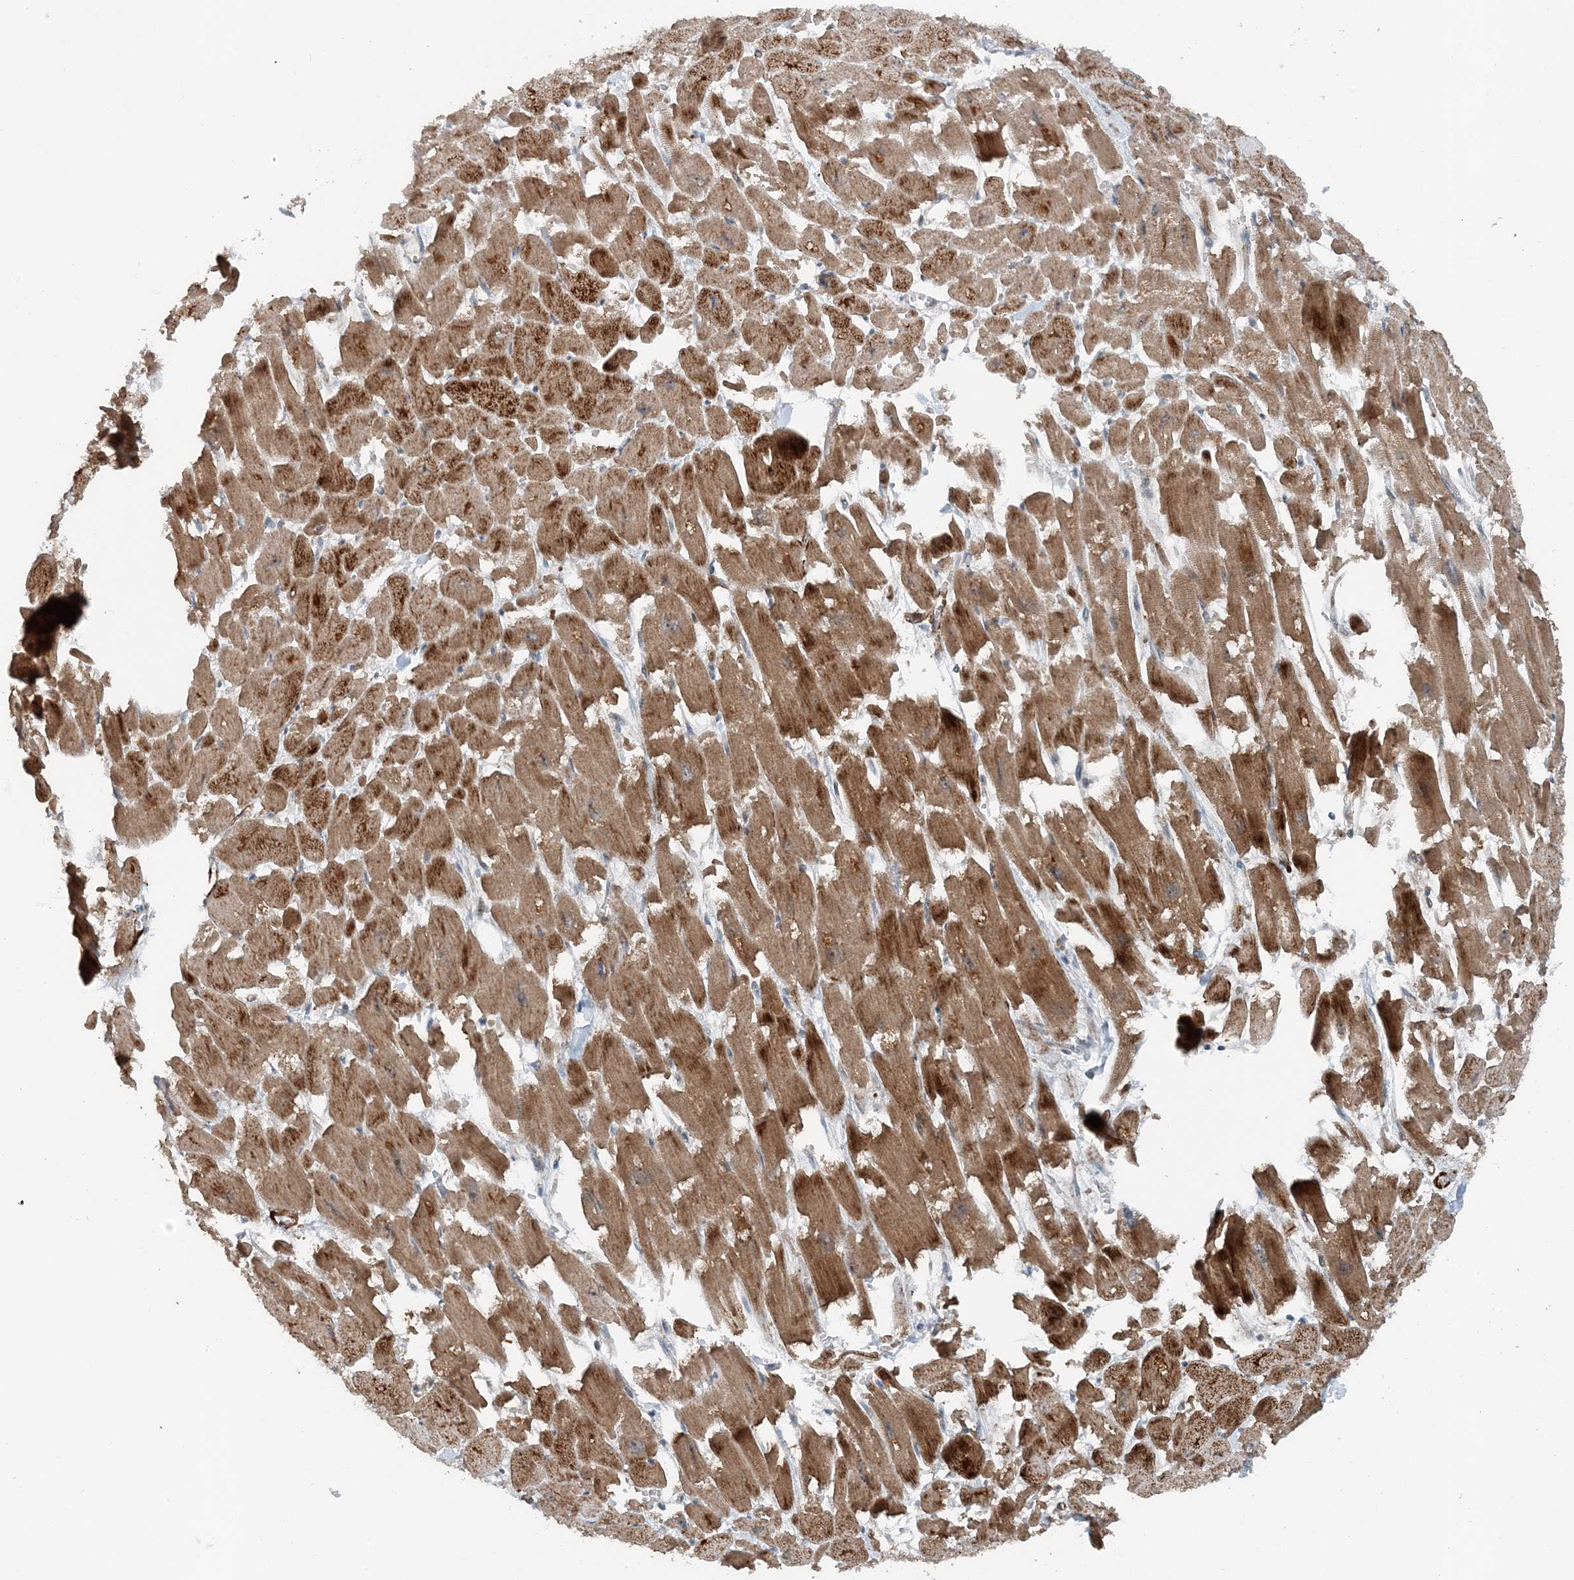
{"staining": {"intensity": "strong", "quantity": ">75%", "location": "cytoplasmic/membranous"}, "tissue": "heart muscle", "cell_type": "Cardiomyocytes", "image_type": "normal", "snomed": [{"axis": "morphology", "description": "Normal tissue, NOS"}, {"axis": "topography", "description": "Heart"}], "caption": "Benign heart muscle shows strong cytoplasmic/membranous staining in about >75% of cardiomyocytes, visualized by immunohistochemistry.", "gene": "MITD1", "patient": {"sex": "male", "age": 54}}